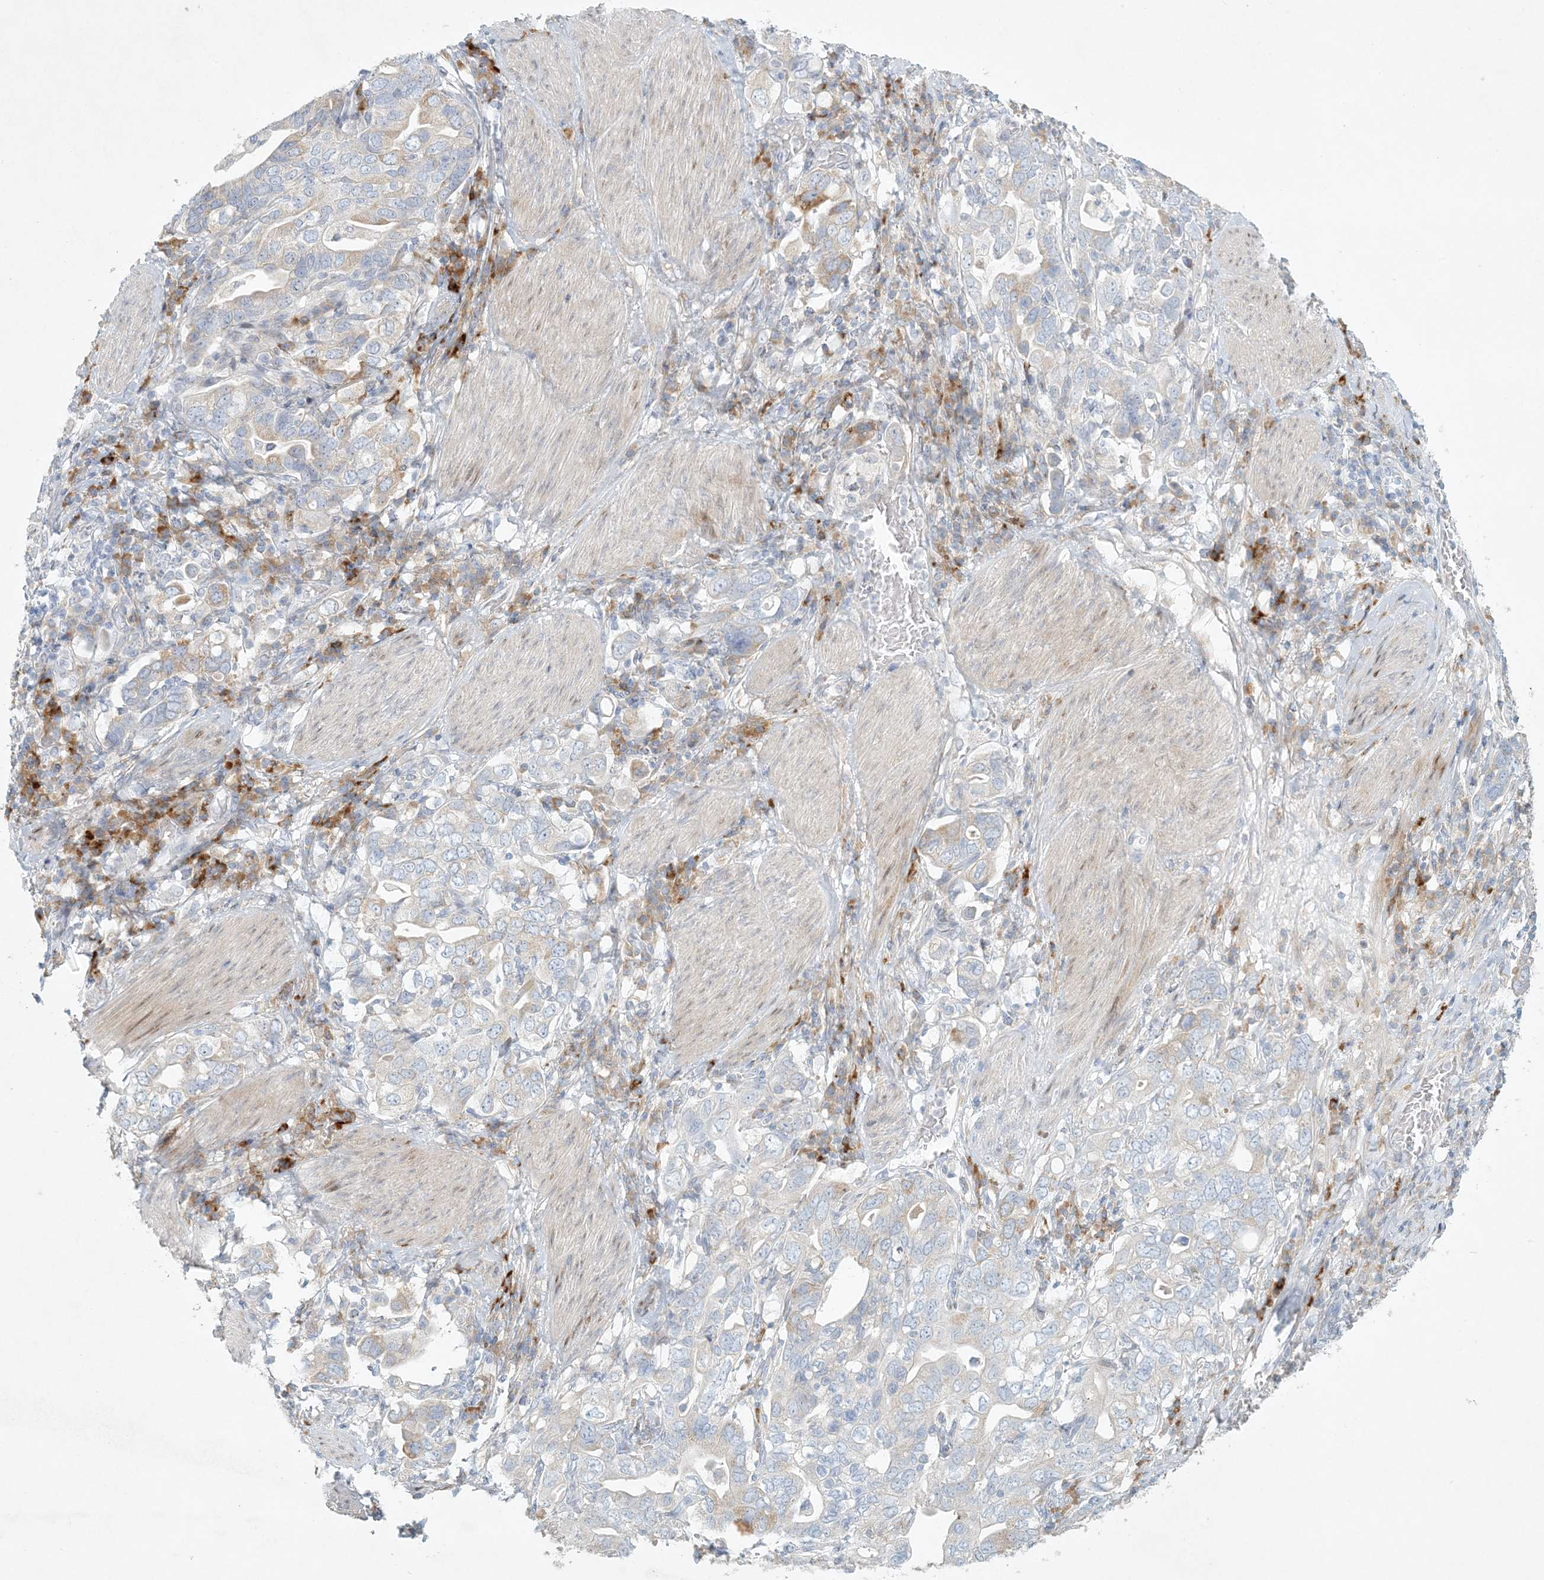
{"staining": {"intensity": "weak", "quantity": "<25%", "location": "cytoplasmic/membranous"}, "tissue": "stomach cancer", "cell_type": "Tumor cells", "image_type": "cancer", "snomed": [{"axis": "morphology", "description": "Adenocarcinoma, NOS"}, {"axis": "topography", "description": "Stomach, upper"}], "caption": "Tumor cells show no significant protein staining in stomach adenocarcinoma.", "gene": "ZNF385D", "patient": {"sex": "male", "age": 62}}